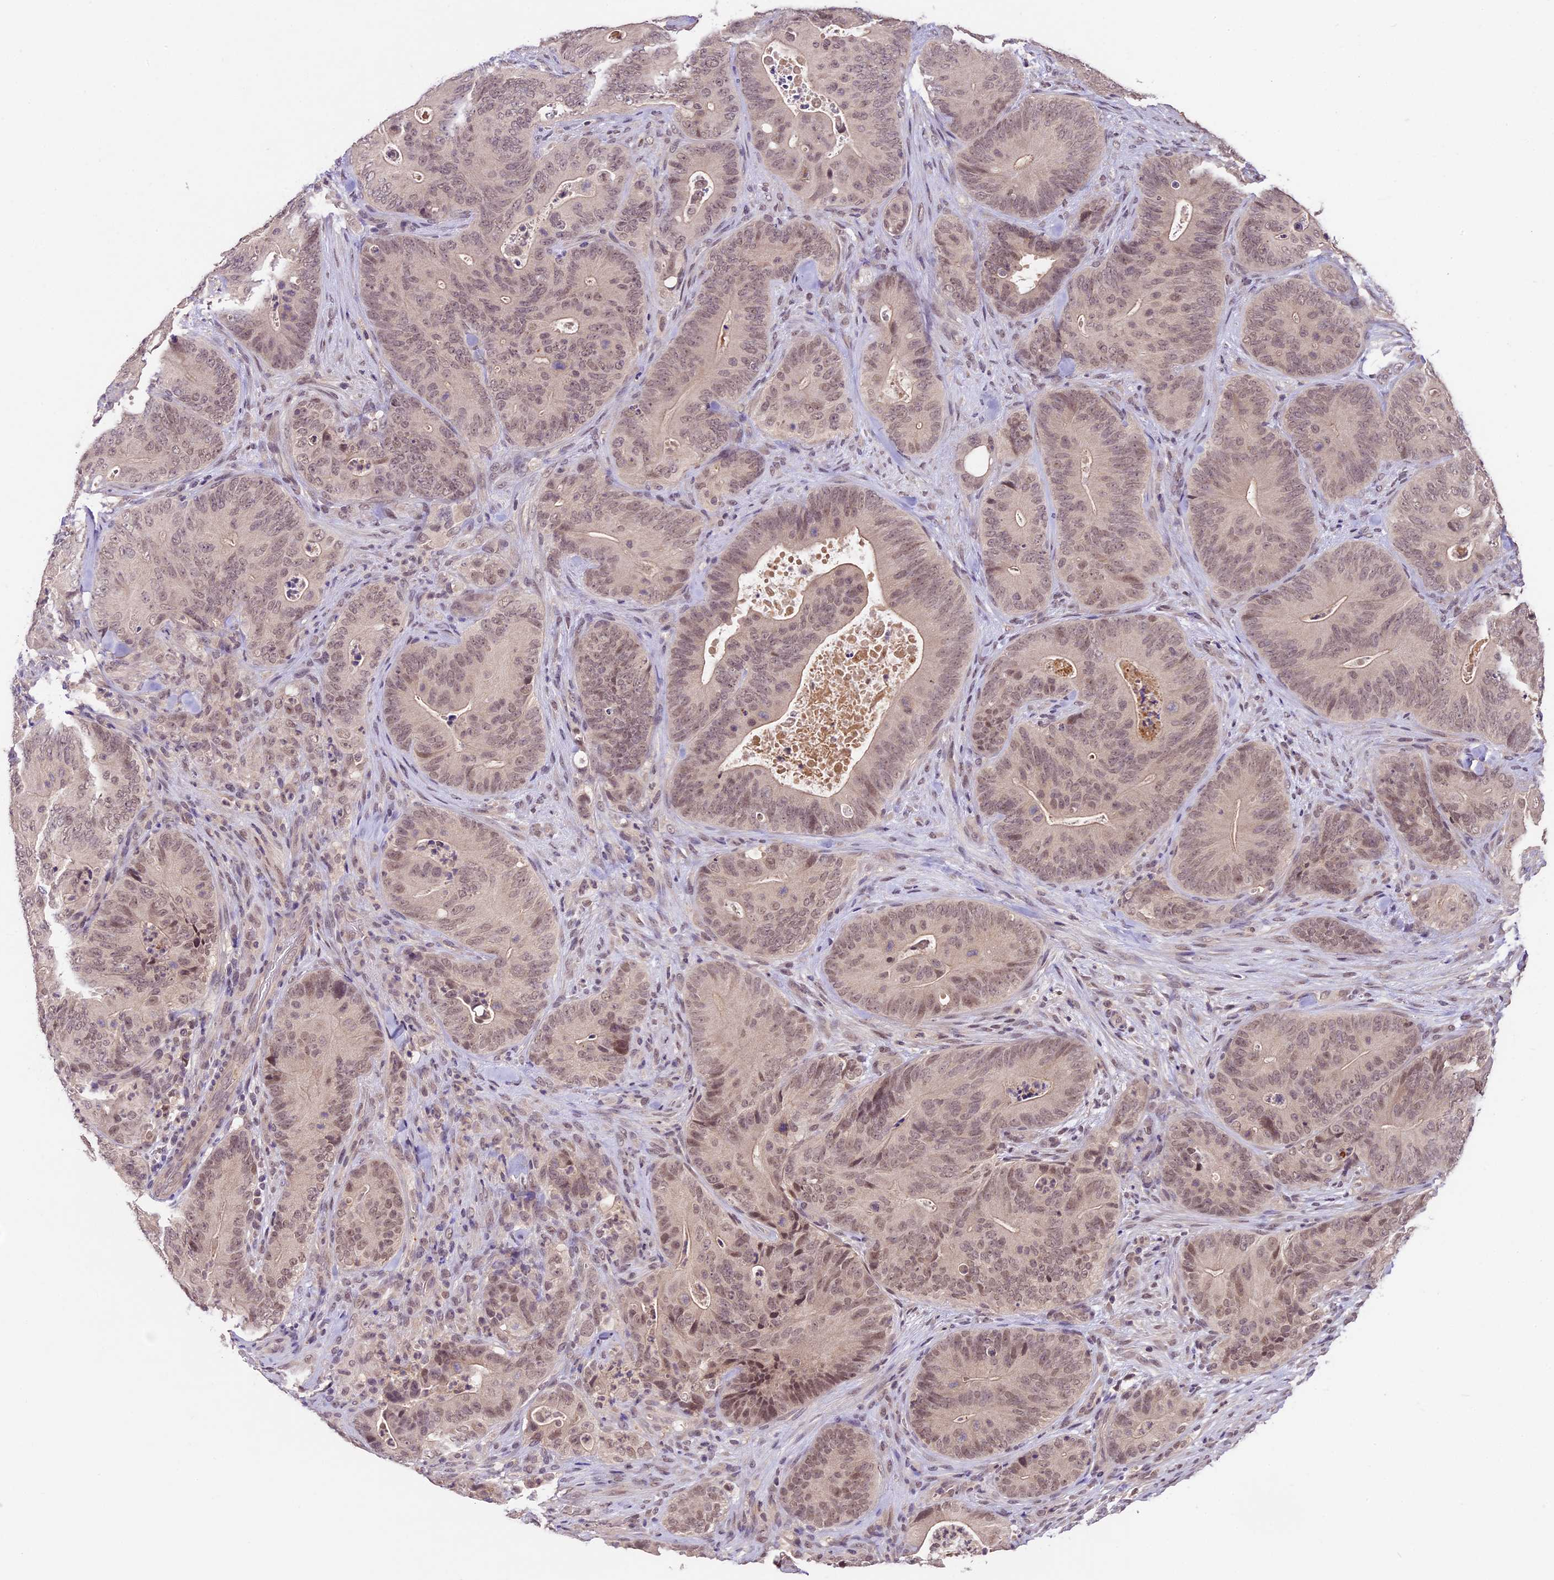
{"staining": {"intensity": "moderate", "quantity": ">75%", "location": "nuclear"}, "tissue": "colorectal cancer", "cell_type": "Tumor cells", "image_type": "cancer", "snomed": [{"axis": "morphology", "description": "Normal tissue, NOS"}, {"axis": "topography", "description": "Colon"}], "caption": "IHC (DAB) staining of colorectal cancer demonstrates moderate nuclear protein expression in about >75% of tumor cells.", "gene": "ATP10A", "patient": {"sex": "female", "age": 82}}